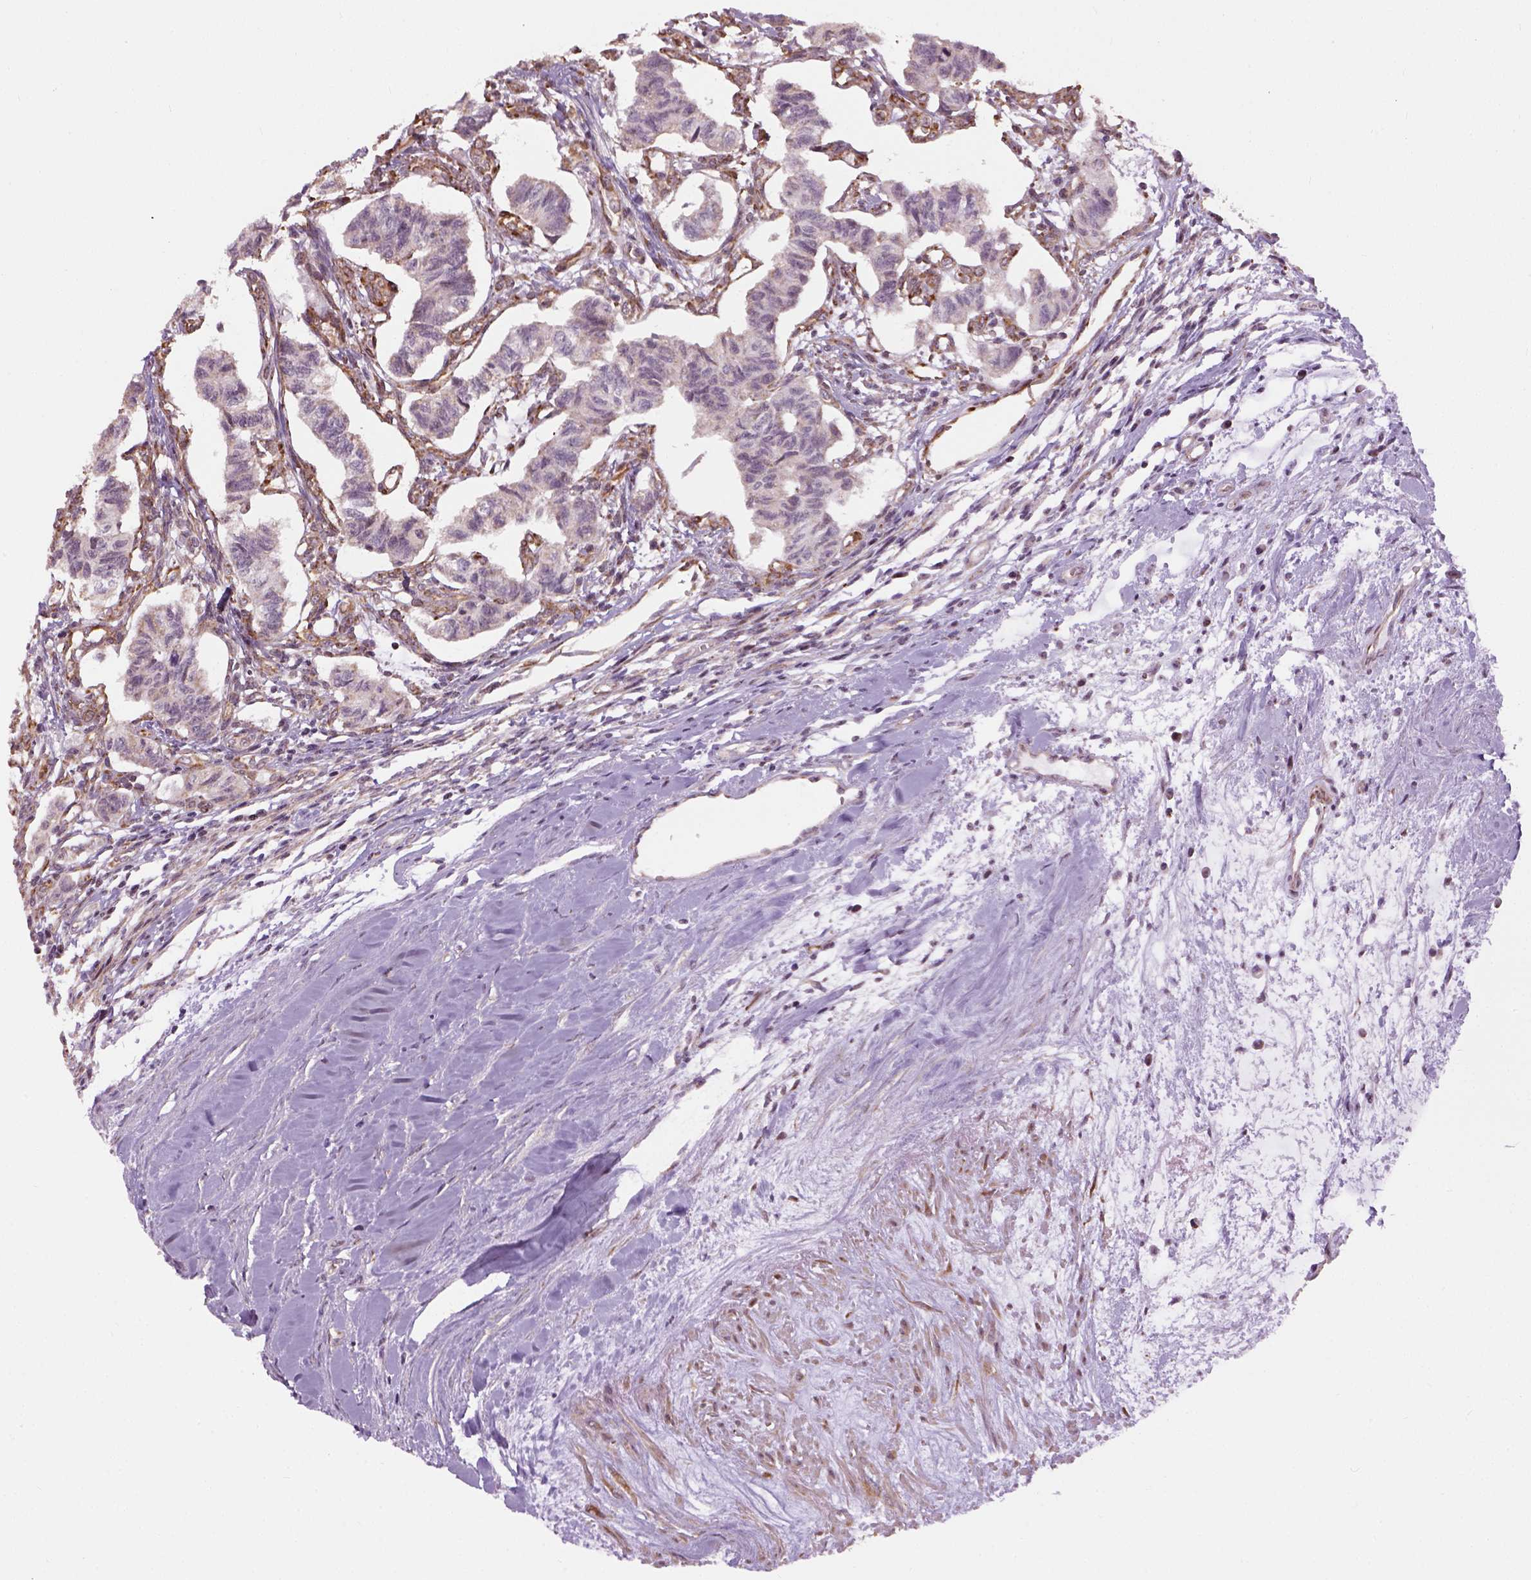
{"staining": {"intensity": "weak", "quantity": "<25%", "location": "cytoplasmic/membranous"}, "tissue": "carcinoid", "cell_type": "Tumor cells", "image_type": "cancer", "snomed": [{"axis": "morphology", "description": "Carcinoid, malignant, NOS"}, {"axis": "topography", "description": "Kidney"}], "caption": "Tumor cells show no significant protein staining in malignant carcinoid.", "gene": "XK", "patient": {"sex": "female", "age": 41}}